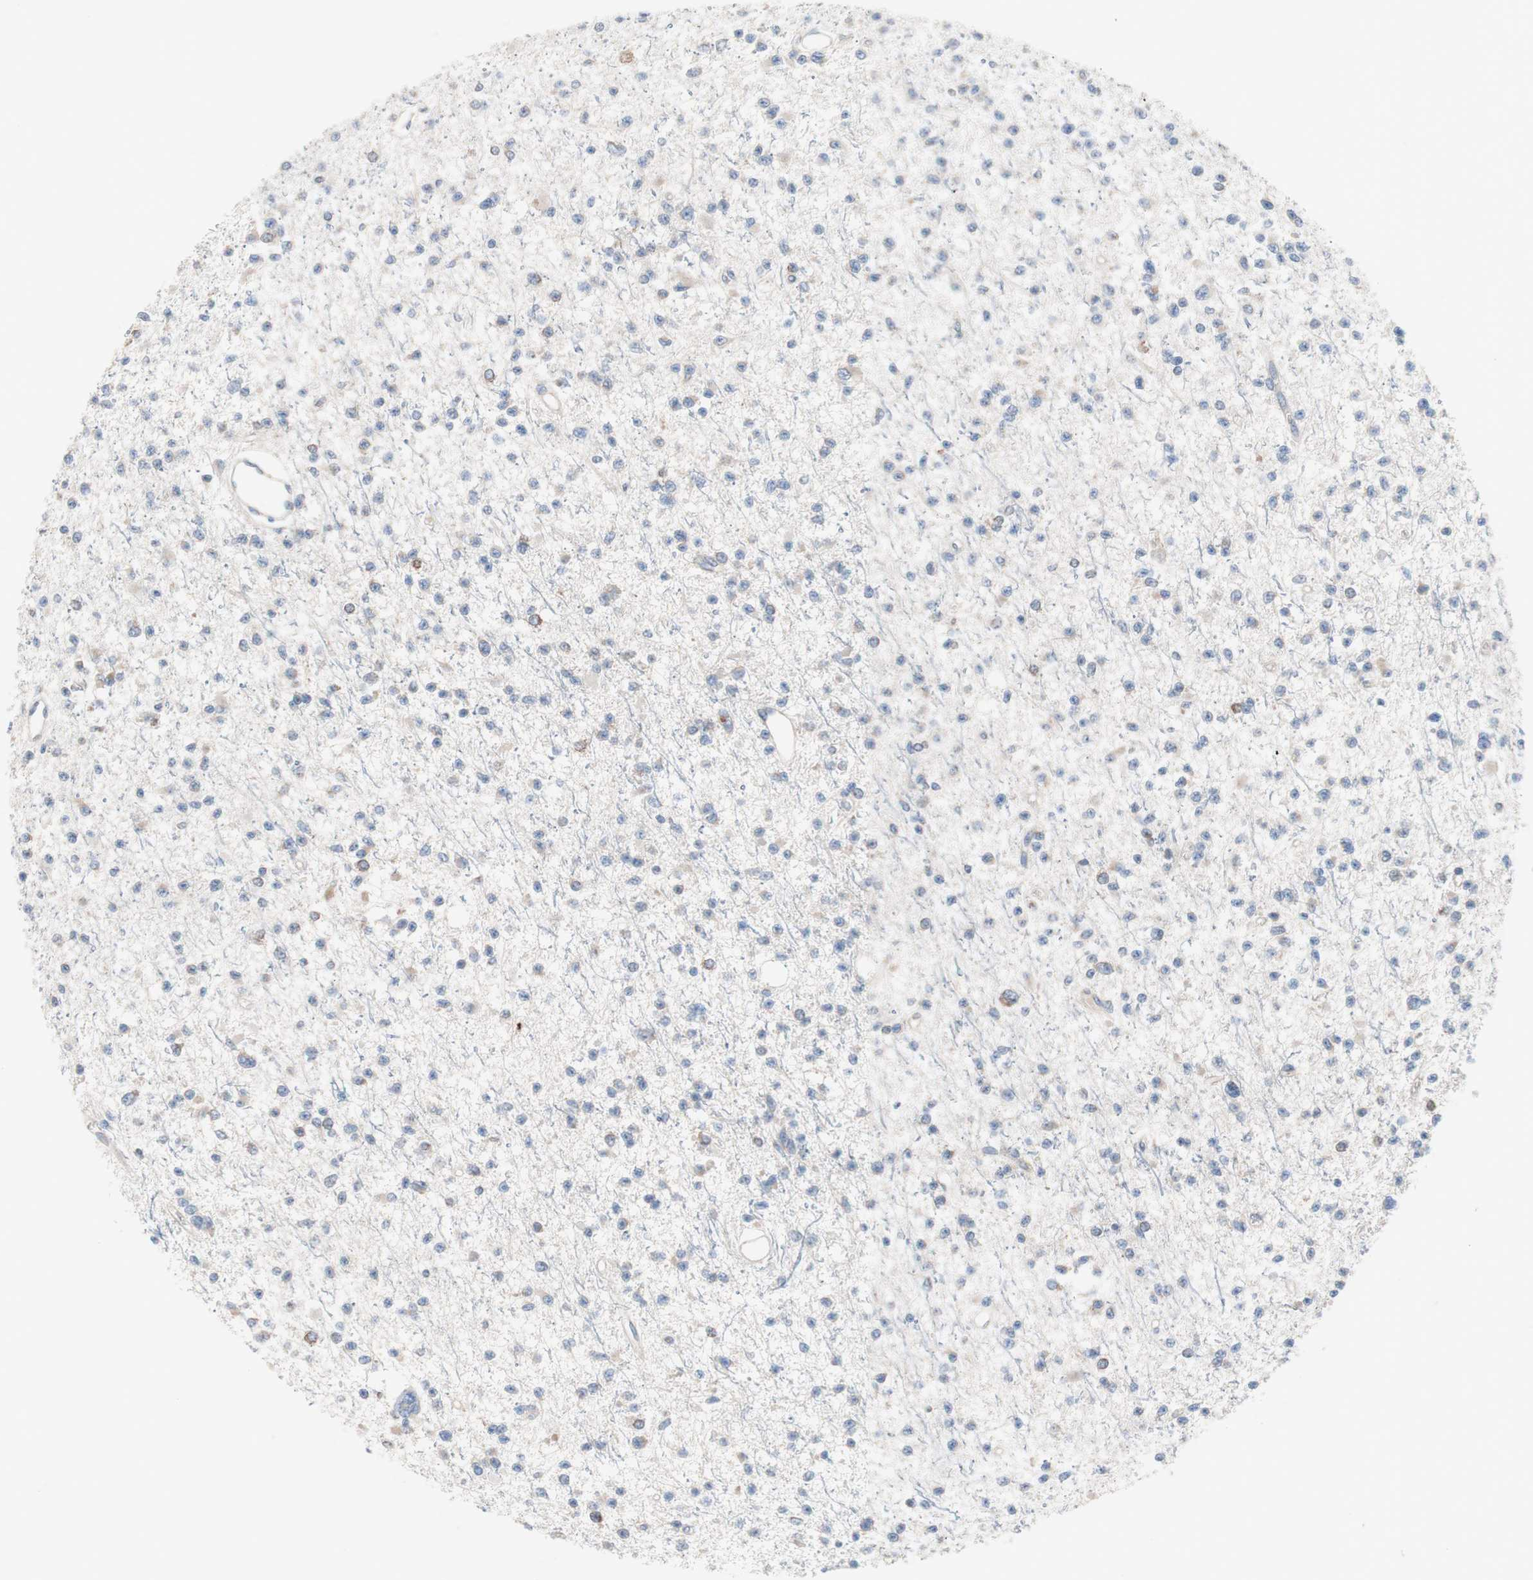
{"staining": {"intensity": "weak", "quantity": "<25%", "location": "cytoplasmic/membranous"}, "tissue": "glioma", "cell_type": "Tumor cells", "image_type": "cancer", "snomed": [{"axis": "morphology", "description": "Glioma, malignant, Low grade"}, {"axis": "topography", "description": "Brain"}], "caption": "DAB (3,3'-diaminobenzidine) immunohistochemical staining of malignant low-grade glioma exhibits no significant staining in tumor cells. (DAB (3,3'-diaminobenzidine) IHC, high magnification).", "gene": "SLC27A4", "patient": {"sex": "female", "age": 22}}